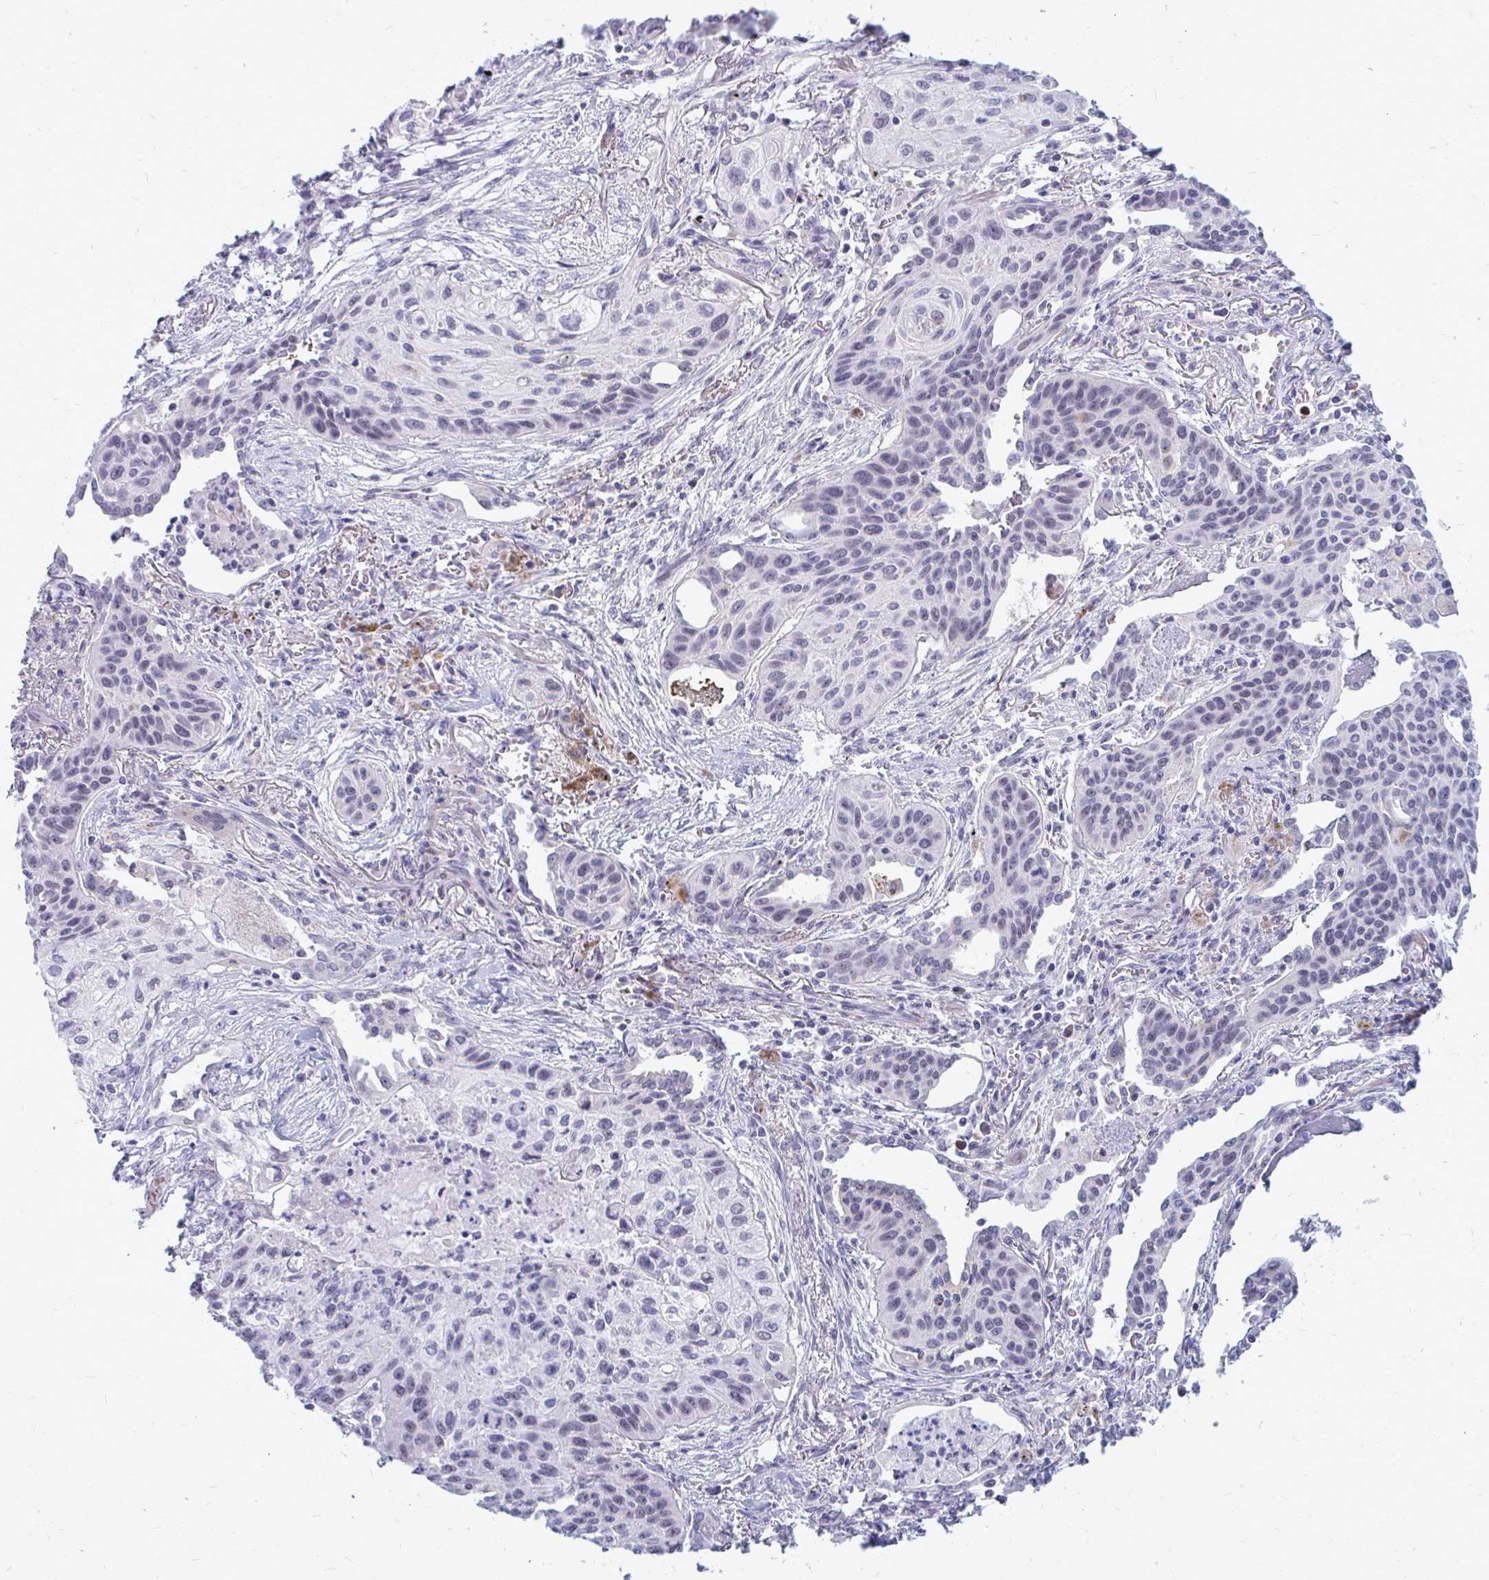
{"staining": {"intensity": "weak", "quantity": "<25%", "location": "nuclear"}, "tissue": "lung cancer", "cell_type": "Tumor cells", "image_type": "cancer", "snomed": [{"axis": "morphology", "description": "Squamous cell carcinoma, NOS"}, {"axis": "topography", "description": "Lung"}], "caption": "DAB (3,3'-diaminobenzidine) immunohistochemical staining of human lung squamous cell carcinoma demonstrates no significant expression in tumor cells.", "gene": "ZSCAN25", "patient": {"sex": "male", "age": 71}}